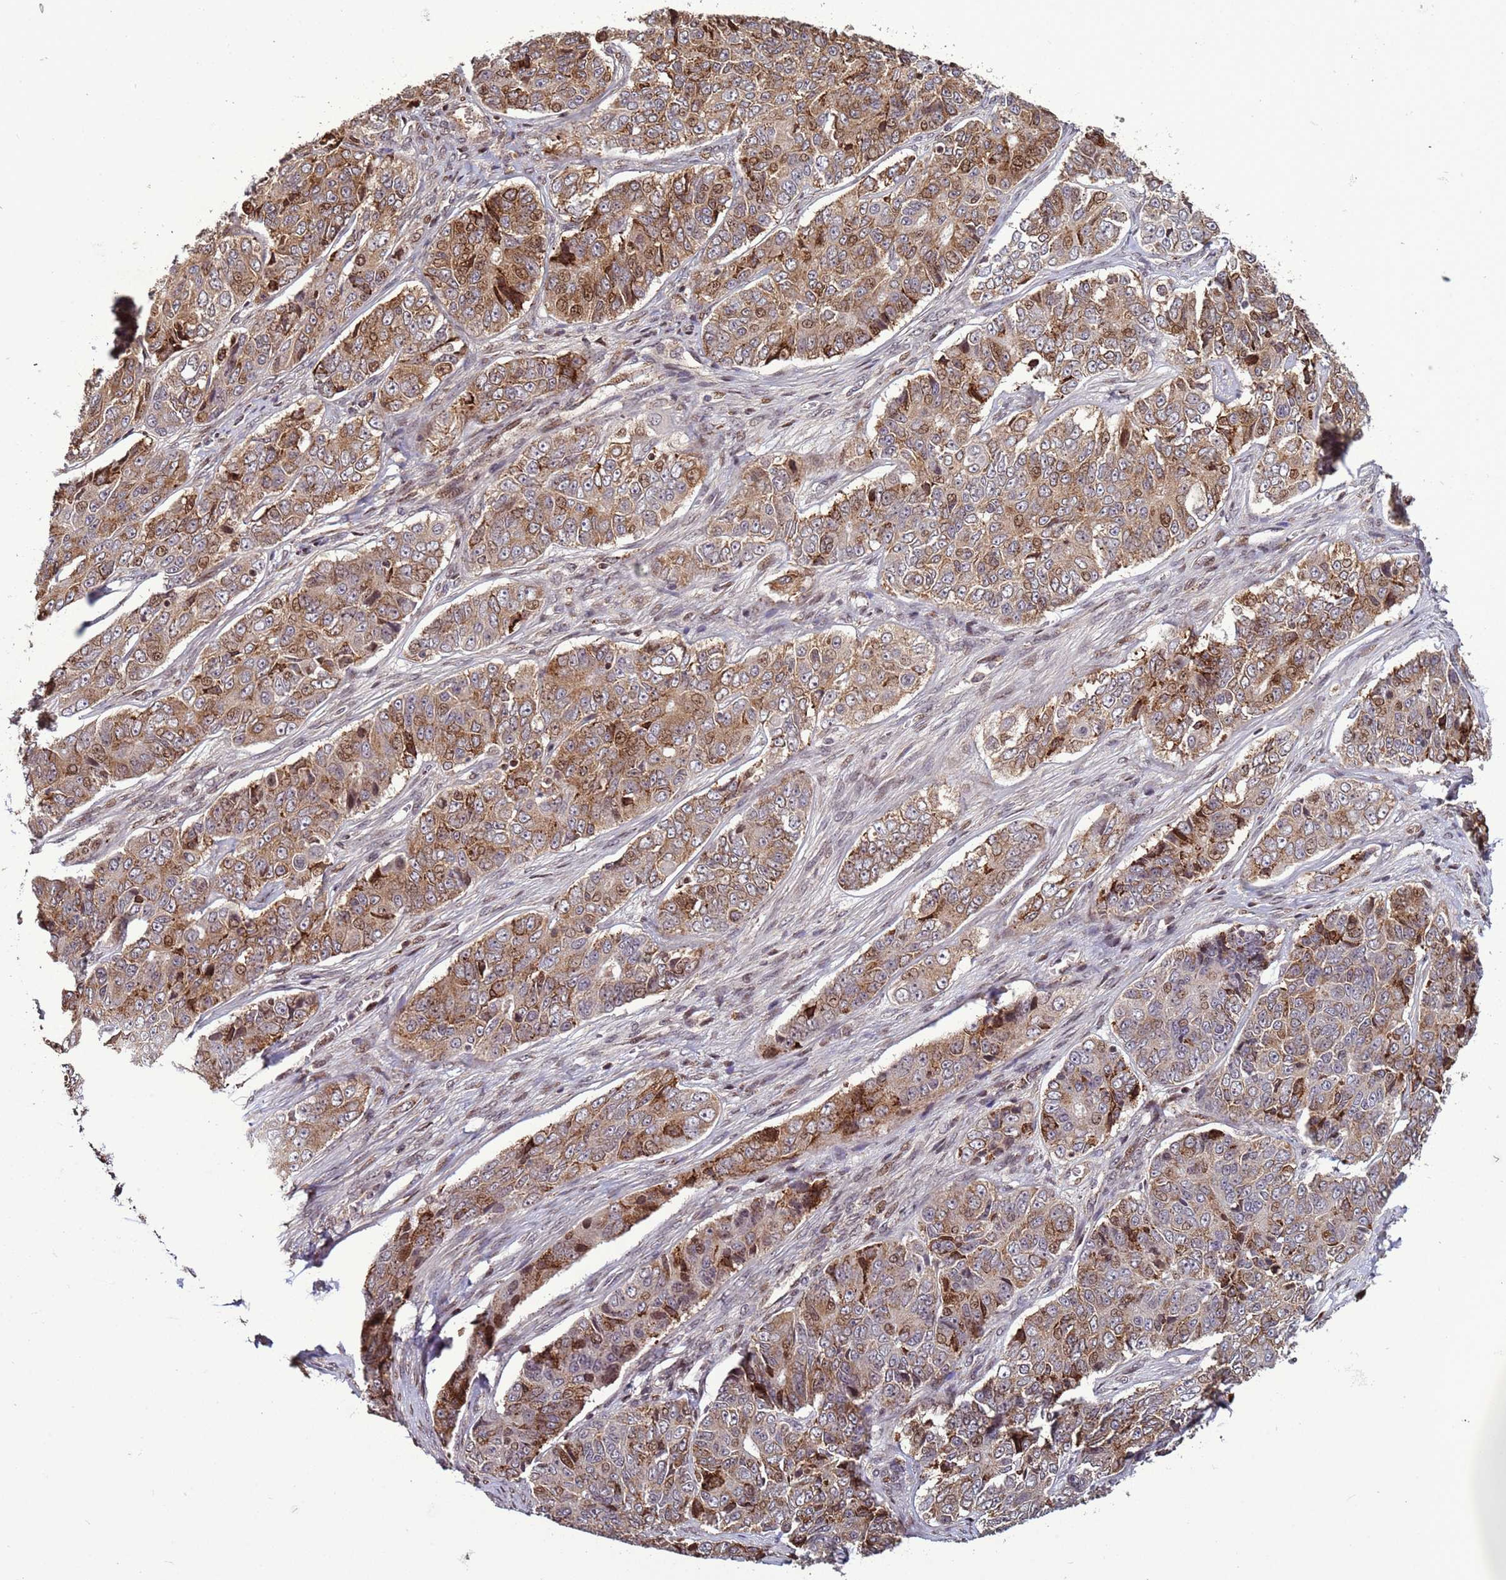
{"staining": {"intensity": "moderate", "quantity": ">75%", "location": "cytoplasmic/membranous,nuclear"}, "tissue": "ovarian cancer", "cell_type": "Tumor cells", "image_type": "cancer", "snomed": [{"axis": "morphology", "description": "Carcinoma, endometroid"}, {"axis": "topography", "description": "Ovary"}], "caption": "IHC micrograph of ovarian cancer stained for a protein (brown), which reveals medium levels of moderate cytoplasmic/membranous and nuclear positivity in about >75% of tumor cells.", "gene": "HGH1", "patient": {"sex": "female", "age": 51}}